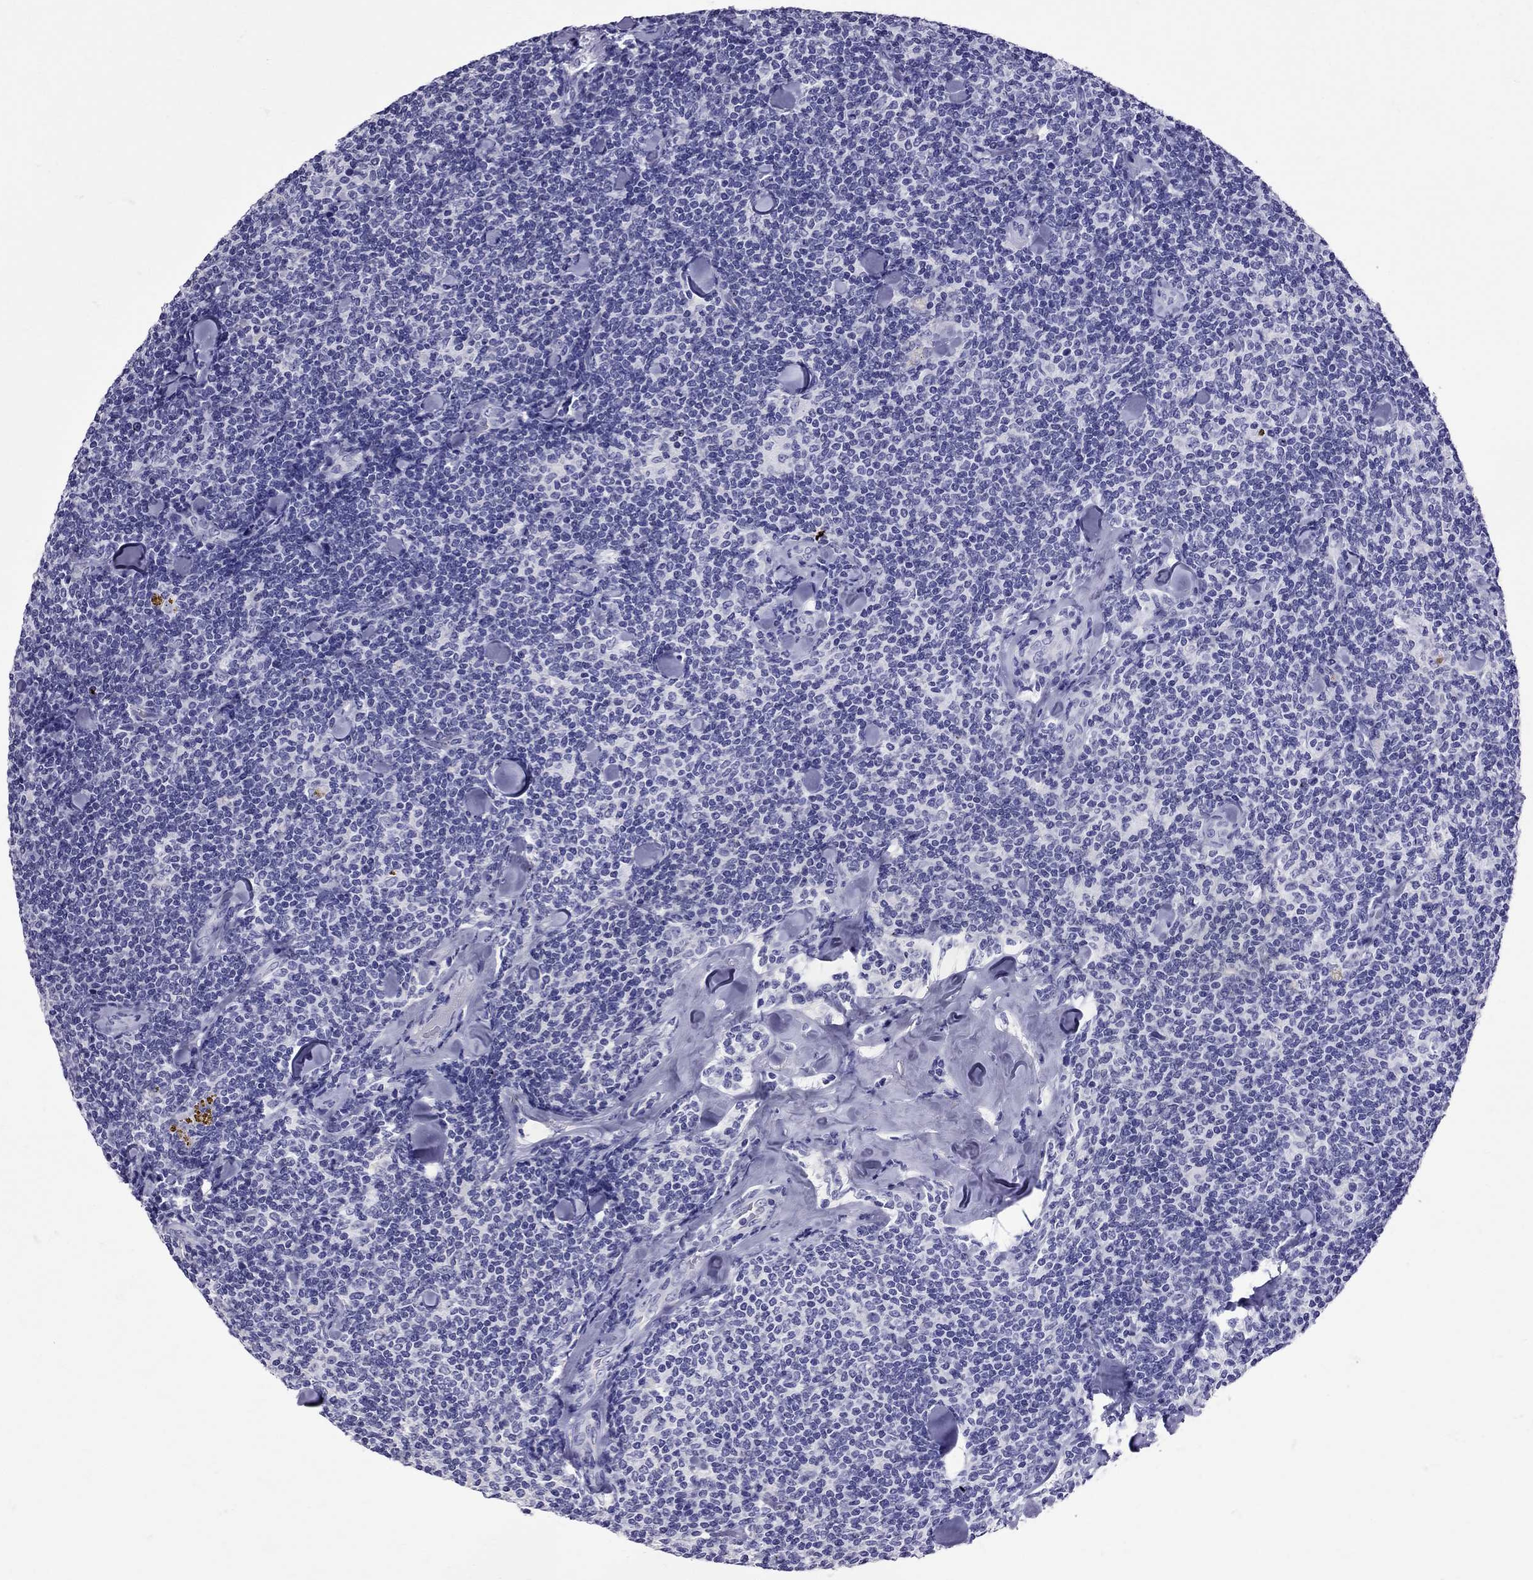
{"staining": {"intensity": "negative", "quantity": "none", "location": "none"}, "tissue": "lymphoma", "cell_type": "Tumor cells", "image_type": "cancer", "snomed": [{"axis": "morphology", "description": "Malignant lymphoma, non-Hodgkin's type, Low grade"}, {"axis": "topography", "description": "Lymph node"}], "caption": "Lymphoma was stained to show a protein in brown. There is no significant staining in tumor cells.", "gene": "AVP", "patient": {"sex": "female", "age": 56}}